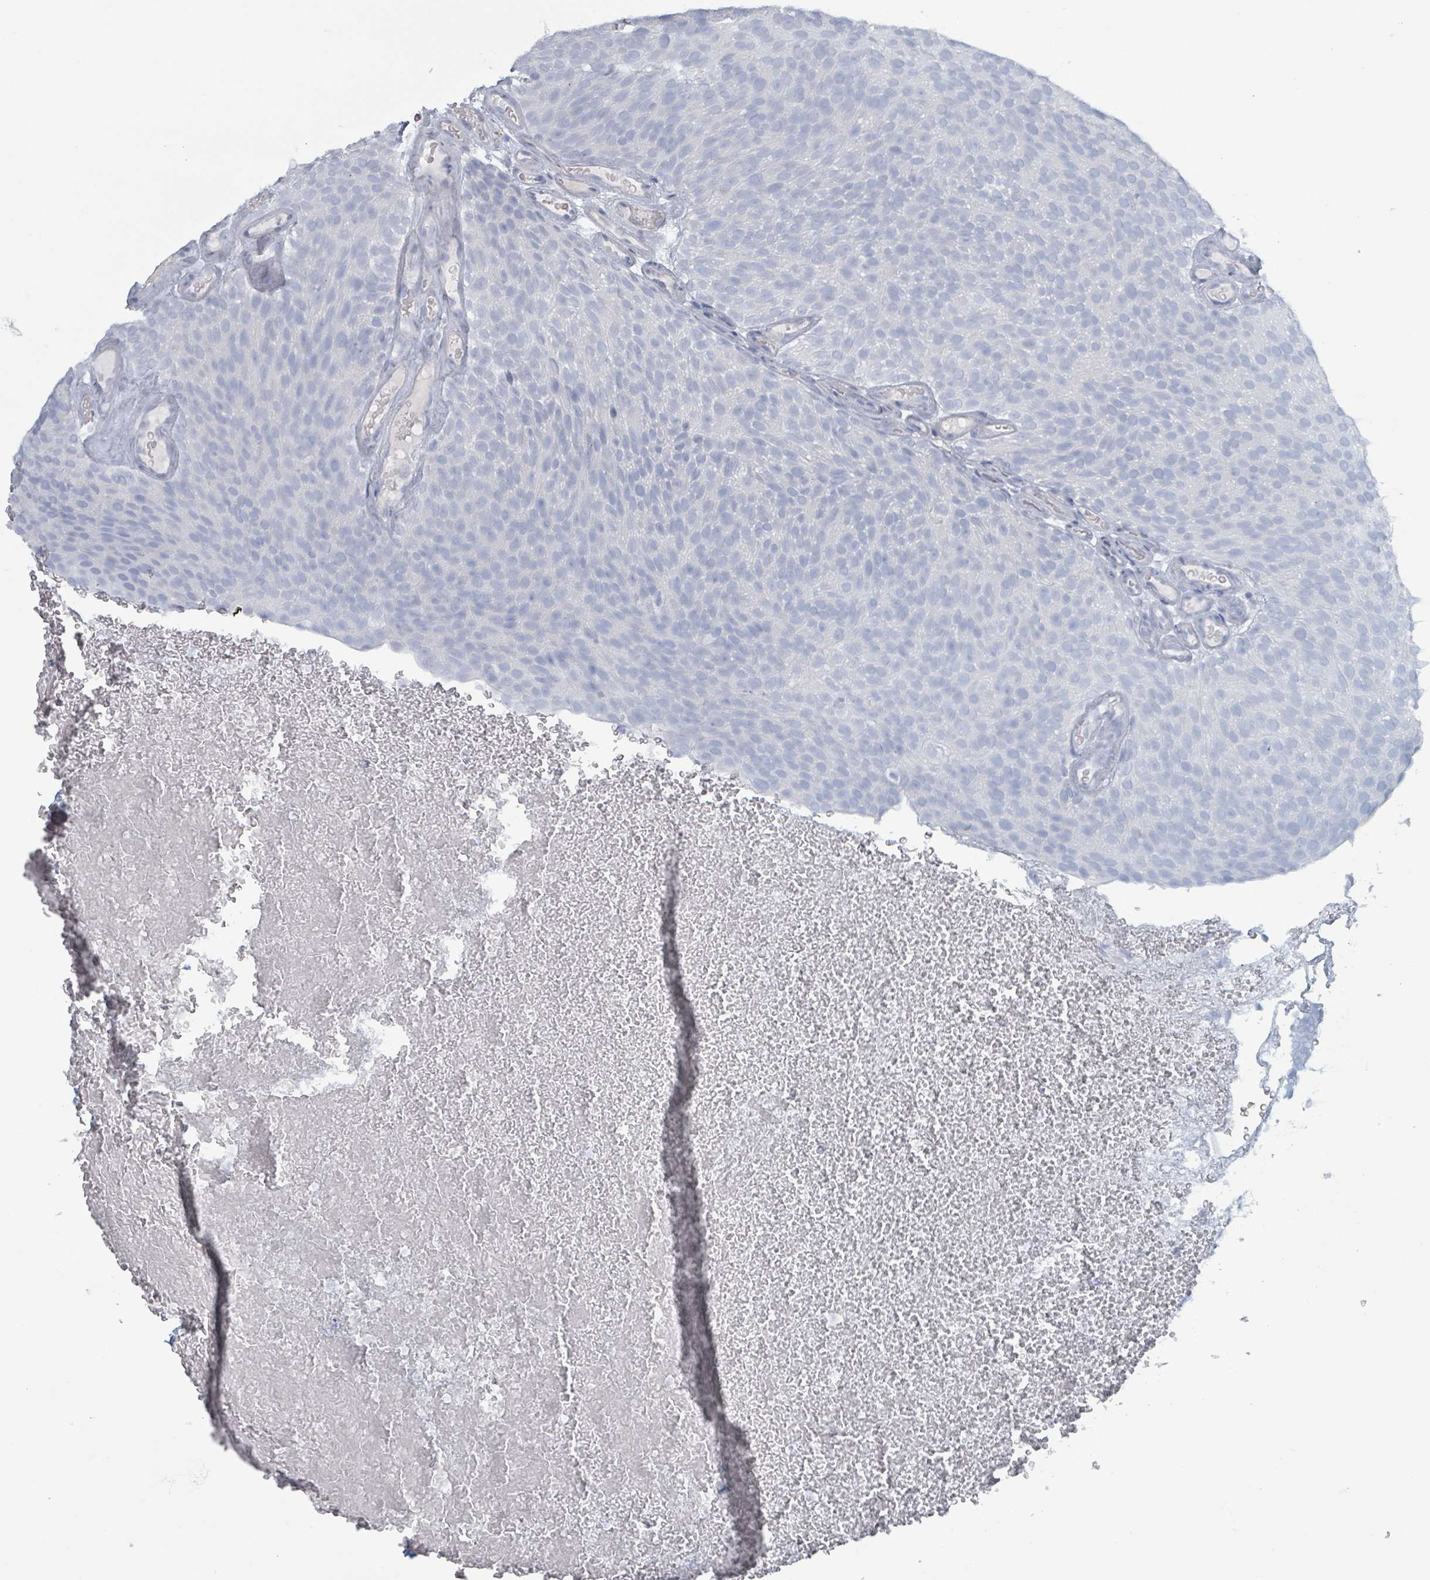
{"staining": {"intensity": "negative", "quantity": "none", "location": "none"}, "tissue": "urothelial cancer", "cell_type": "Tumor cells", "image_type": "cancer", "snomed": [{"axis": "morphology", "description": "Urothelial carcinoma, Low grade"}, {"axis": "topography", "description": "Urinary bladder"}], "caption": "High magnification brightfield microscopy of urothelial cancer stained with DAB (3,3'-diaminobenzidine) (brown) and counterstained with hematoxylin (blue): tumor cells show no significant expression. (DAB (3,3'-diaminobenzidine) IHC, high magnification).", "gene": "HEATR5A", "patient": {"sex": "male", "age": 78}}